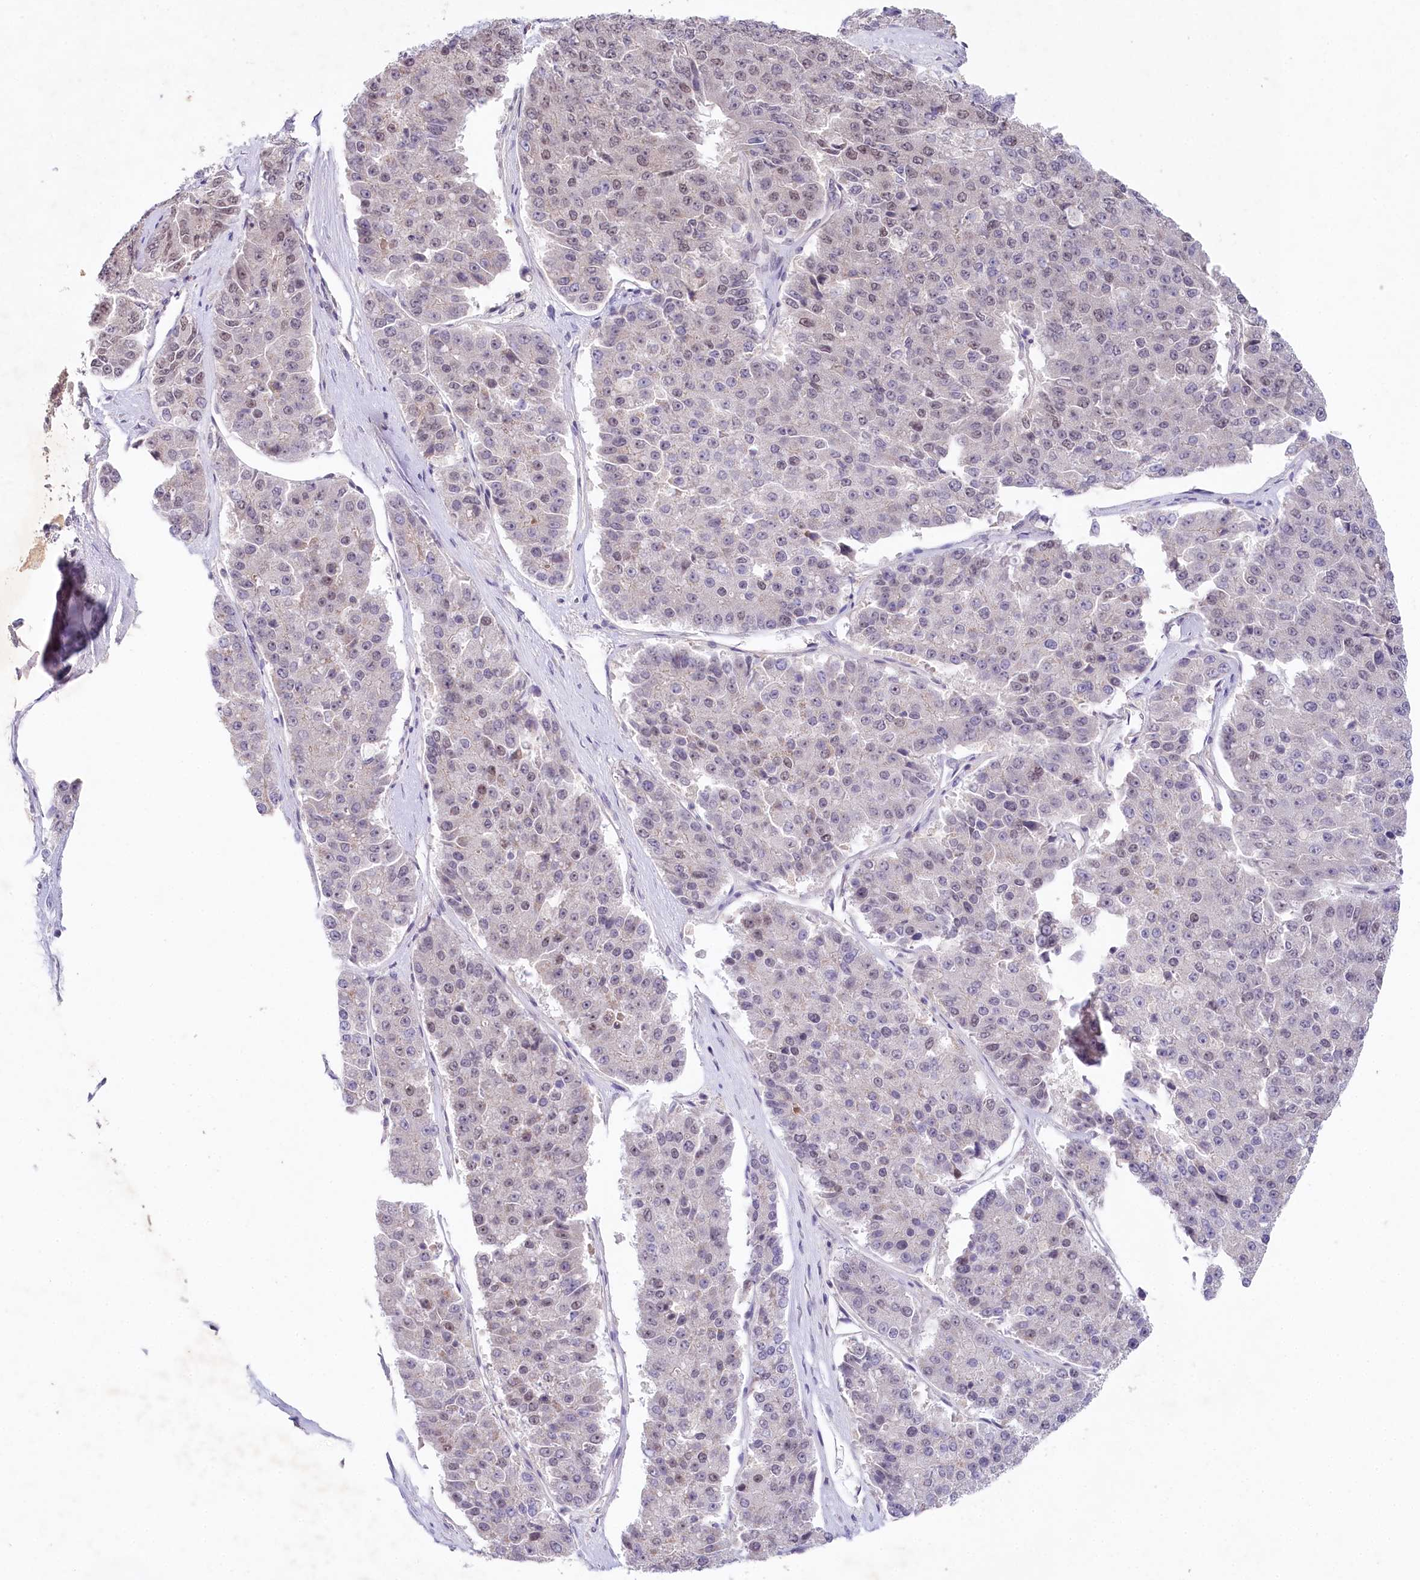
{"staining": {"intensity": "negative", "quantity": "none", "location": "none"}, "tissue": "pancreatic cancer", "cell_type": "Tumor cells", "image_type": "cancer", "snomed": [{"axis": "morphology", "description": "Adenocarcinoma, NOS"}, {"axis": "topography", "description": "Pancreas"}], "caption": "The photomicrograph exhibits no staining of tumor cells in pancreatic cancer.", "gene": "AMTN", "patient": {"sex": "male", "age": 50}}